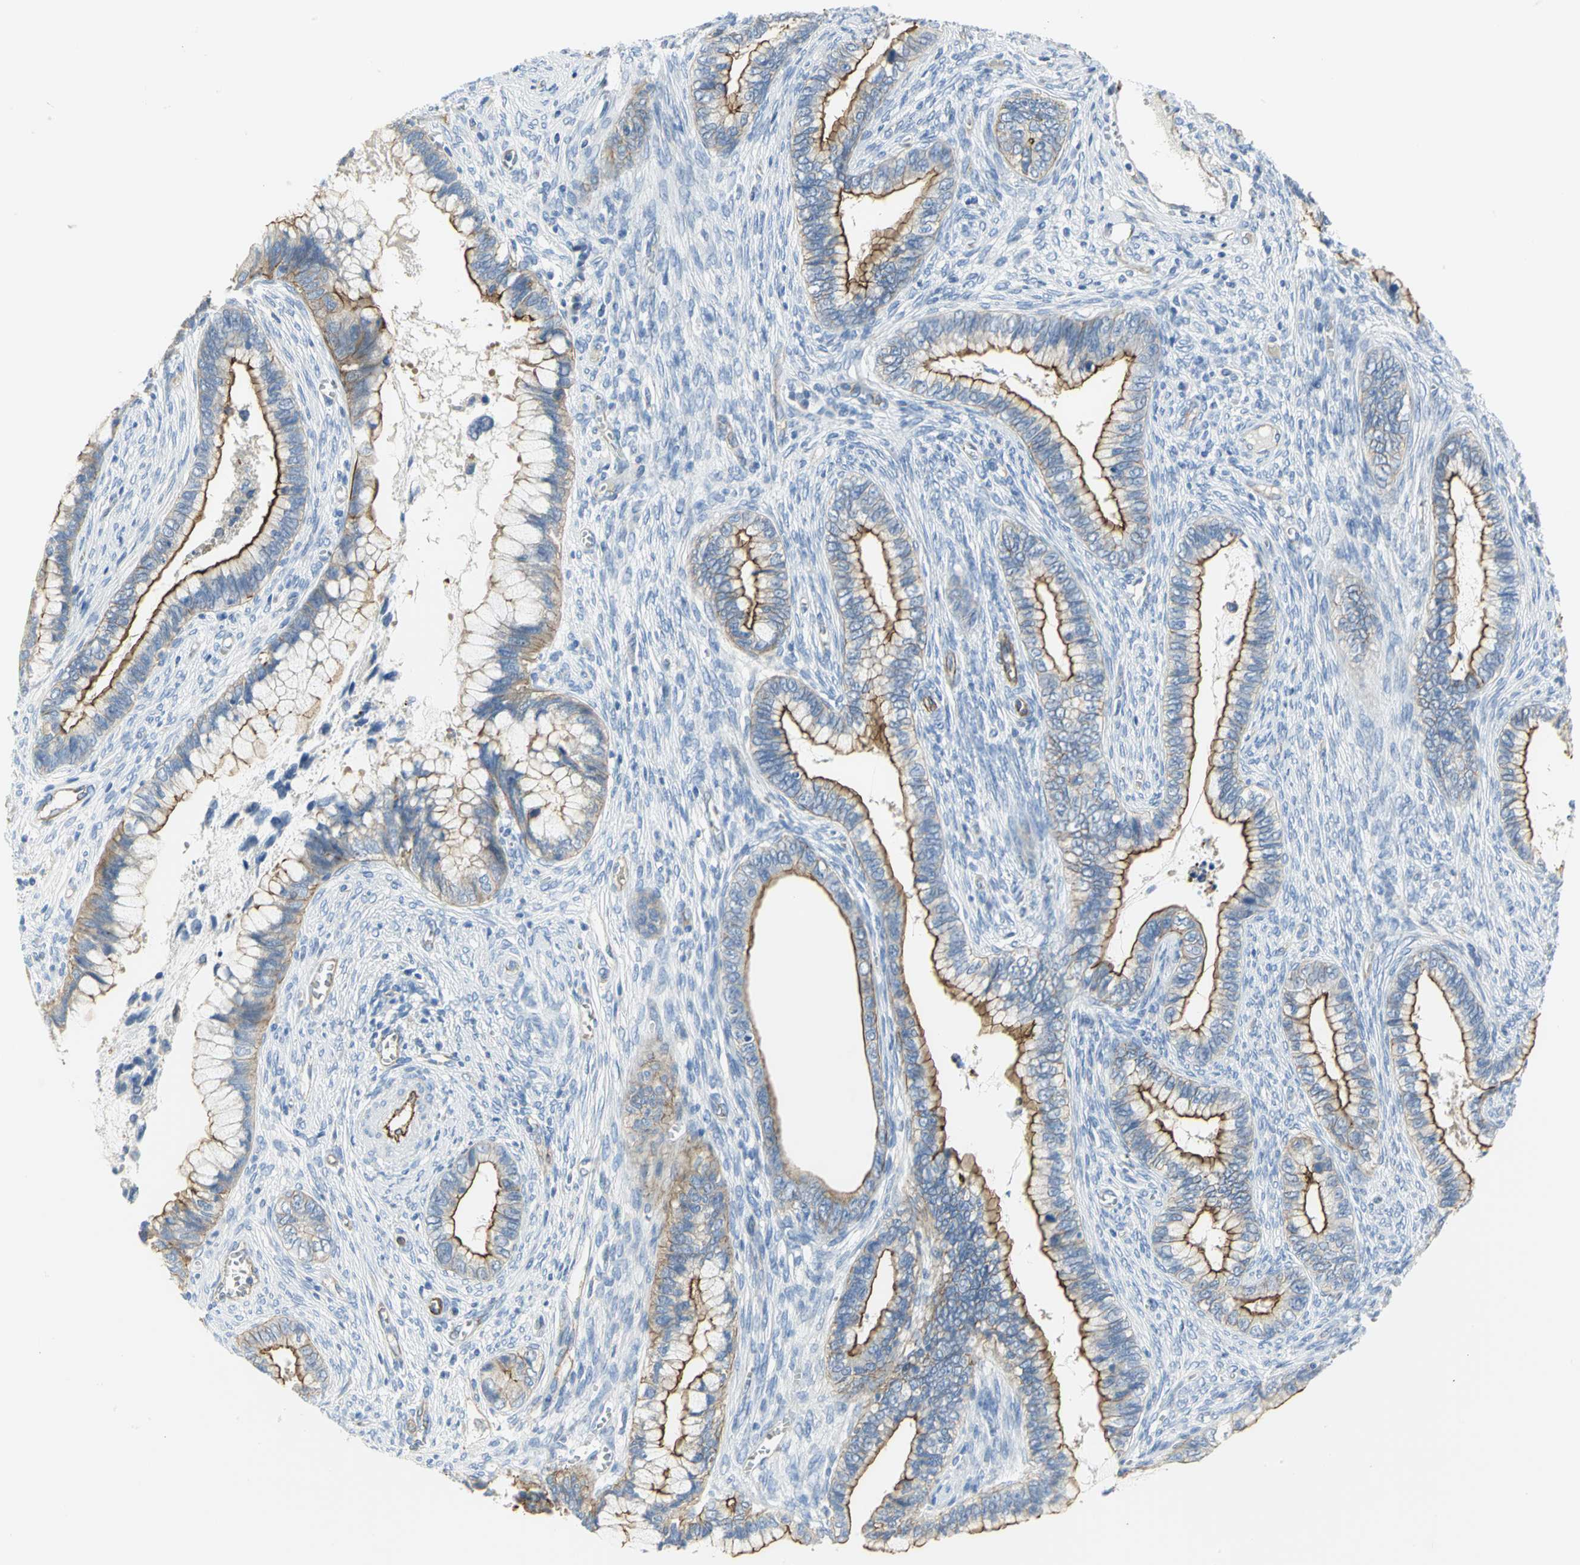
{"staining": {"intensity": "strong", "quantity": ">75%", "location": "cytoplasmic/membranous"}, "tissue": "cervical cancer", "cell_type": "Tumor cells", "image_type": "cancer", "snomed": [{"axis": "morphology", "description": "Adenocarcinoma, NOS"}, {"axis": "topography", "description": "Cervix"}], "caption": "High-magnification brightfield microscopy of cervical adenocarcinoma stained with DAB (brown) and counterstained with hematoxylin (blue). tumor cells exhibit strong cytoplasmic/membranous expression is identified in about>75% of cells.", "gene": "FLNB", "patient": {"sex": "female", "age": 44}}